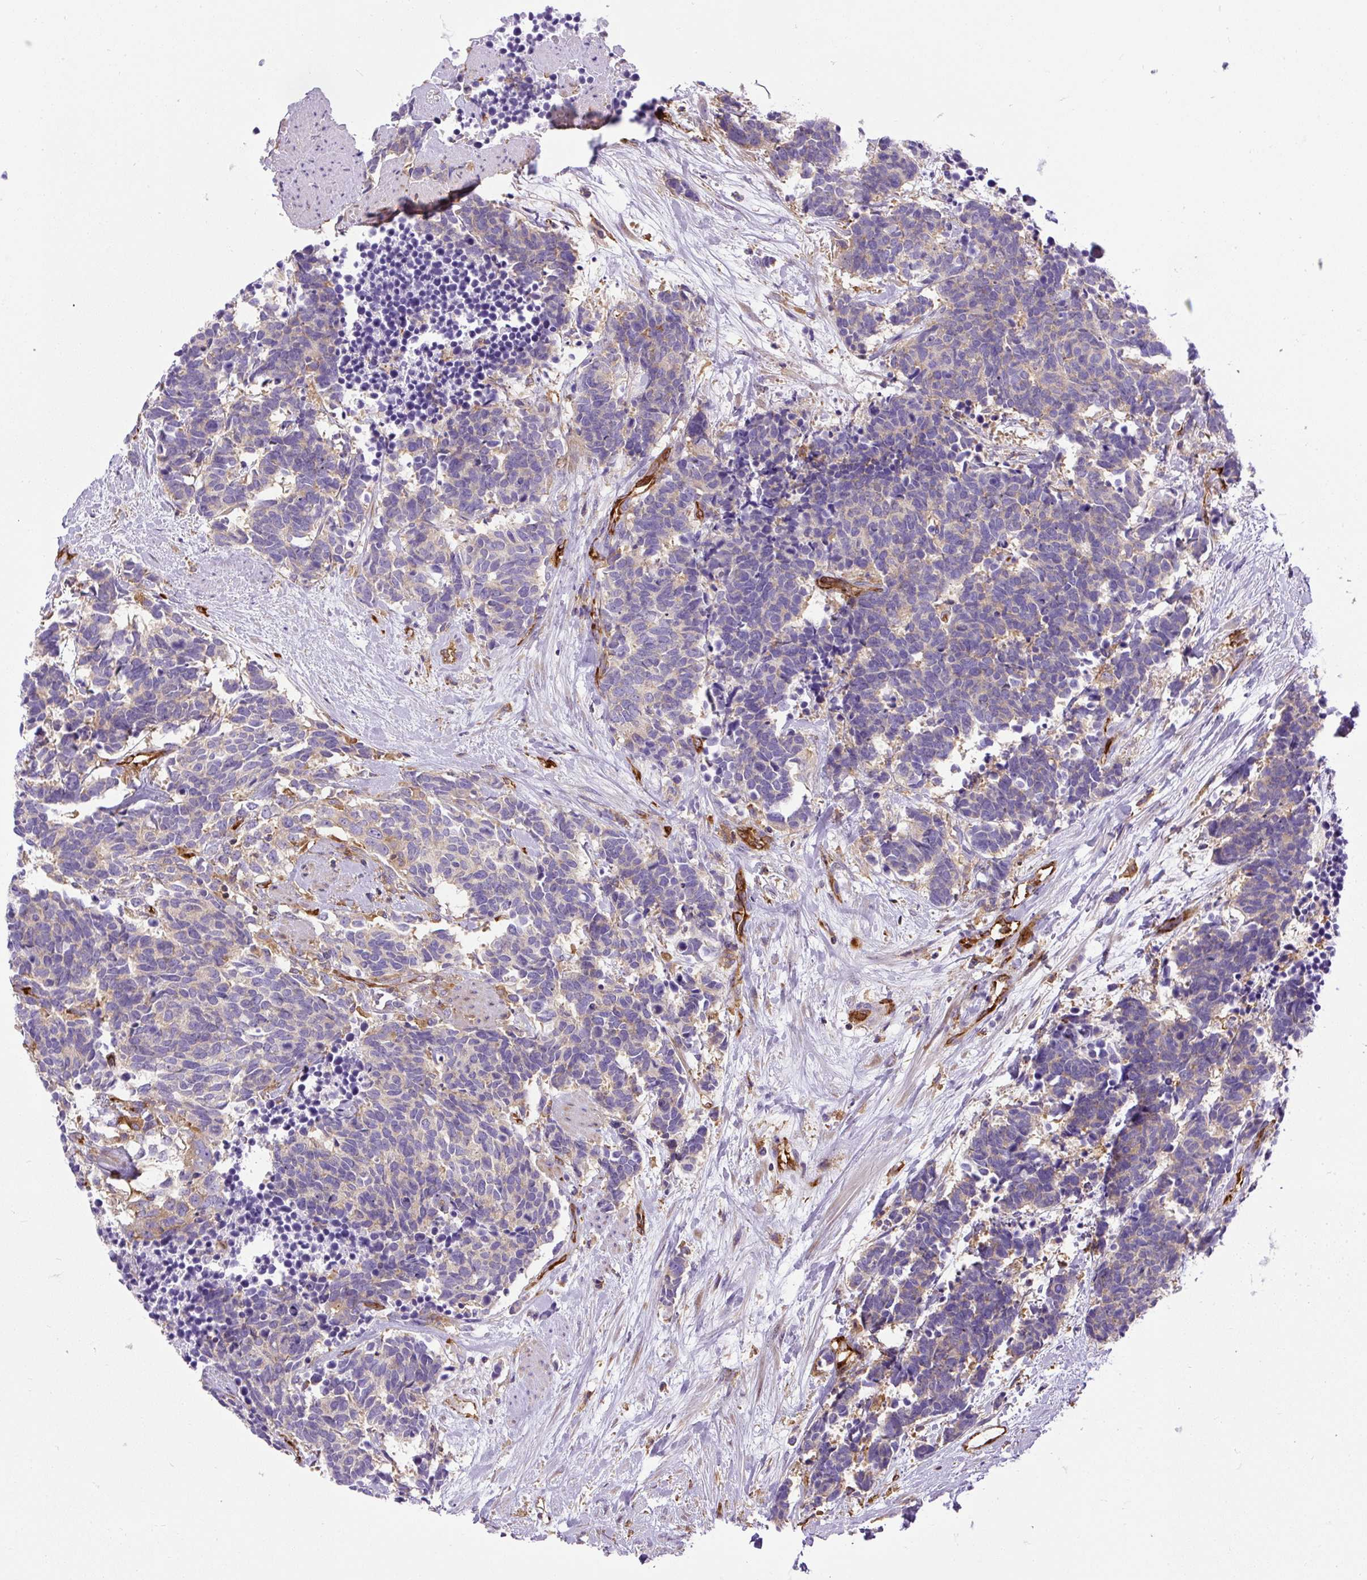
{"staining": {"intensity": "negative", "quantity": "none", "location": "none"}, "tissue": "carcinoid", "cell_type": "Tumor cells", "image_type": "cancer", "snomed": [{"axis": "morphology", "description": "Carcinoma, NOS"}, {"axis": "morphology", "description": "Carcinoid, malignant, NOS"}, {"axis": "topography", "description": "Prostate"}], "caption": "An image of carcinoid stained for a protein reveals no brown staining in tumor cells.", "gene": "MAP1S", "patient": {"sex": "male", "age": 57}}